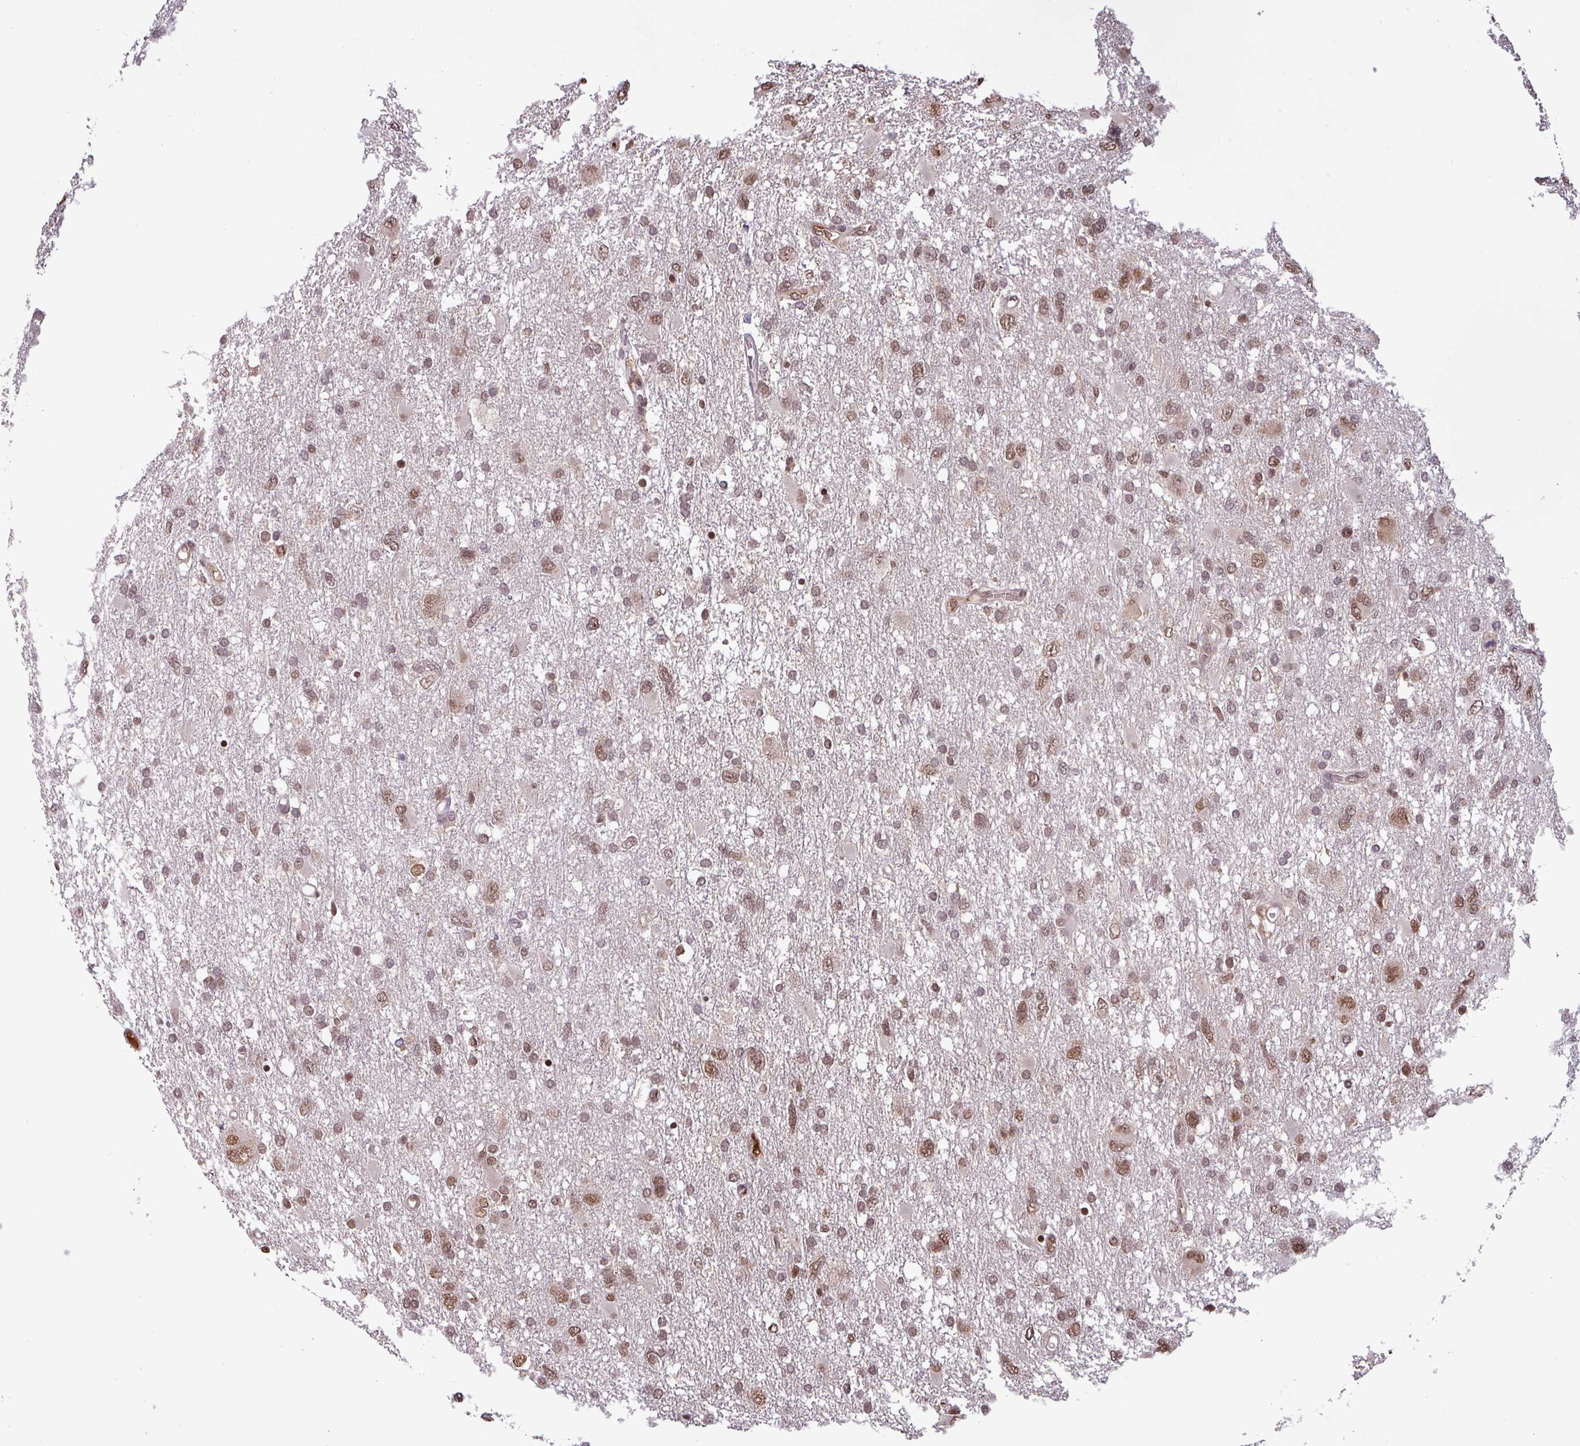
{"staining": {"intensity": "moderate", "quantity": "25%-75%", "location": "nuclear"}, "tissue": "glioma", "cell_type": "Tumor cells", "image_type": "cancer", "snomed": [{"axis": "morphology", "description": "Glioma, malignant, High grade"}, {"axis": "topography", "description": "Brain"}], "caption": "IHC image of neoplastic tissue: human glioma stained using immunohistochemistry displays medium levels of moderate protein expression localized specifically in the nuclear of tumor cells, appearing as a nuclear brown color.", "gene": "NOB1", "patient": {"sex": "male", "age": 61}}